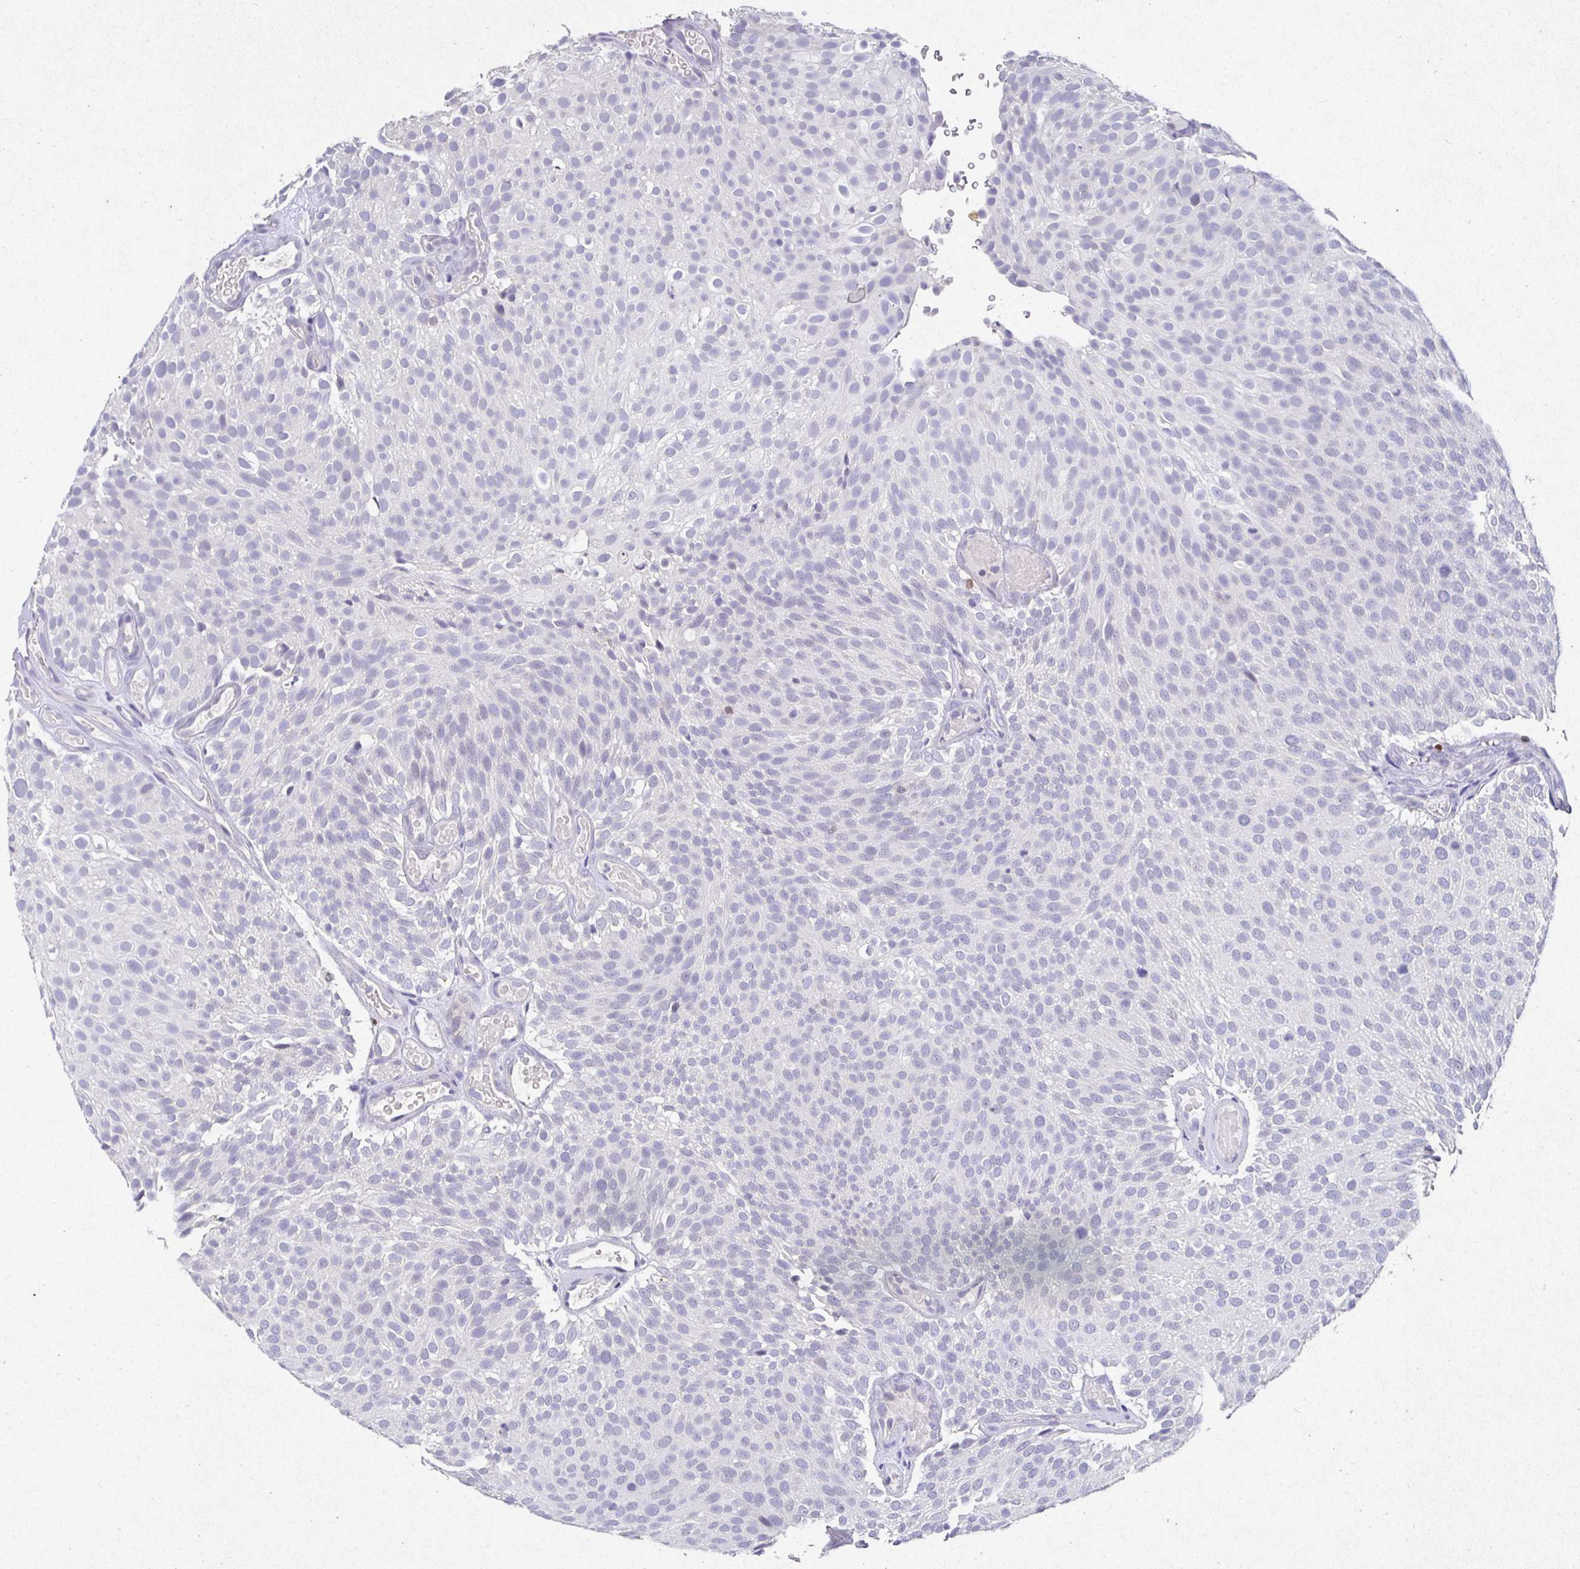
{"staining": {"intensity": "negative", "quantity": "none", "location": "none"}, "tissue": "urothelial cancer", "cell_type": "Tumor cells", "image_type": "cancer", "snomed": [{"axis": "morphology", "description": "Urothelial carcinoma, Low grade"}, {"axis": "topography", "description": "Urinary bladder"}], "caption": "Low-grade urothelial carcinoma was stained to show a protein in brown. There is no significant positivity in tumor cells.", "gene": "SATB1", "patient": {"sex": "male", "age": 78}}